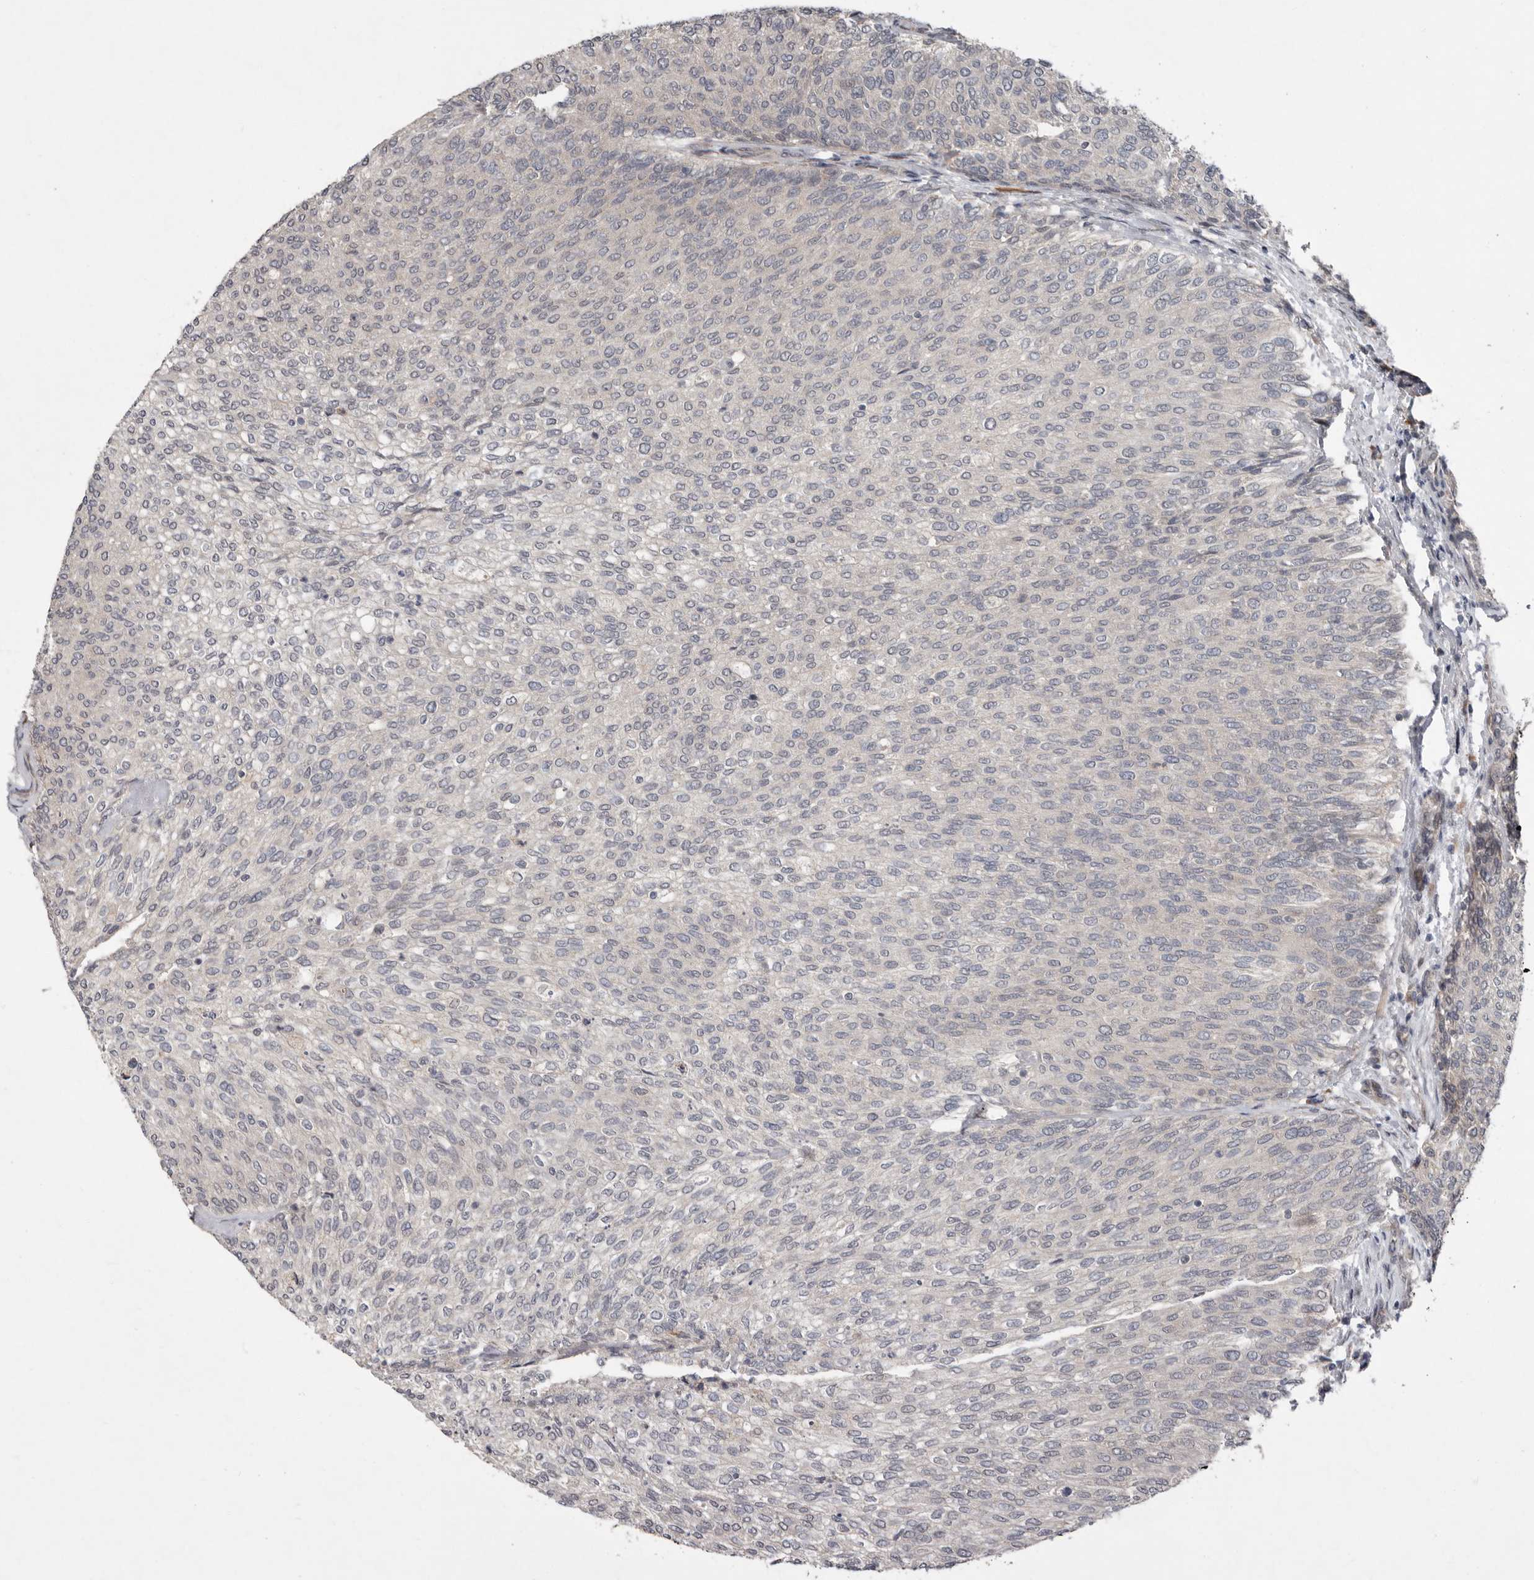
{"staining": {"intensity": "negative", "quantity": "none", "location": "none"}, "tissue": "urothelial cancer", "cell_type": "Tumor cells", "image_type": "cancer", "snomed": [{"axis": "morphology", "description": "Urothelial carcinoma, Low grade"}, {"axis": "topography", "description": "Urinary bladder"}], "caption": "This photomicrograph is of urothelial cancer stained with immunohistochemistry to label a protein in brown with the nuclei are counter-stained blue. There is no expression in tumor cells.", "gene": "CHML", "patient": {"sex": "female", "age": 79}}